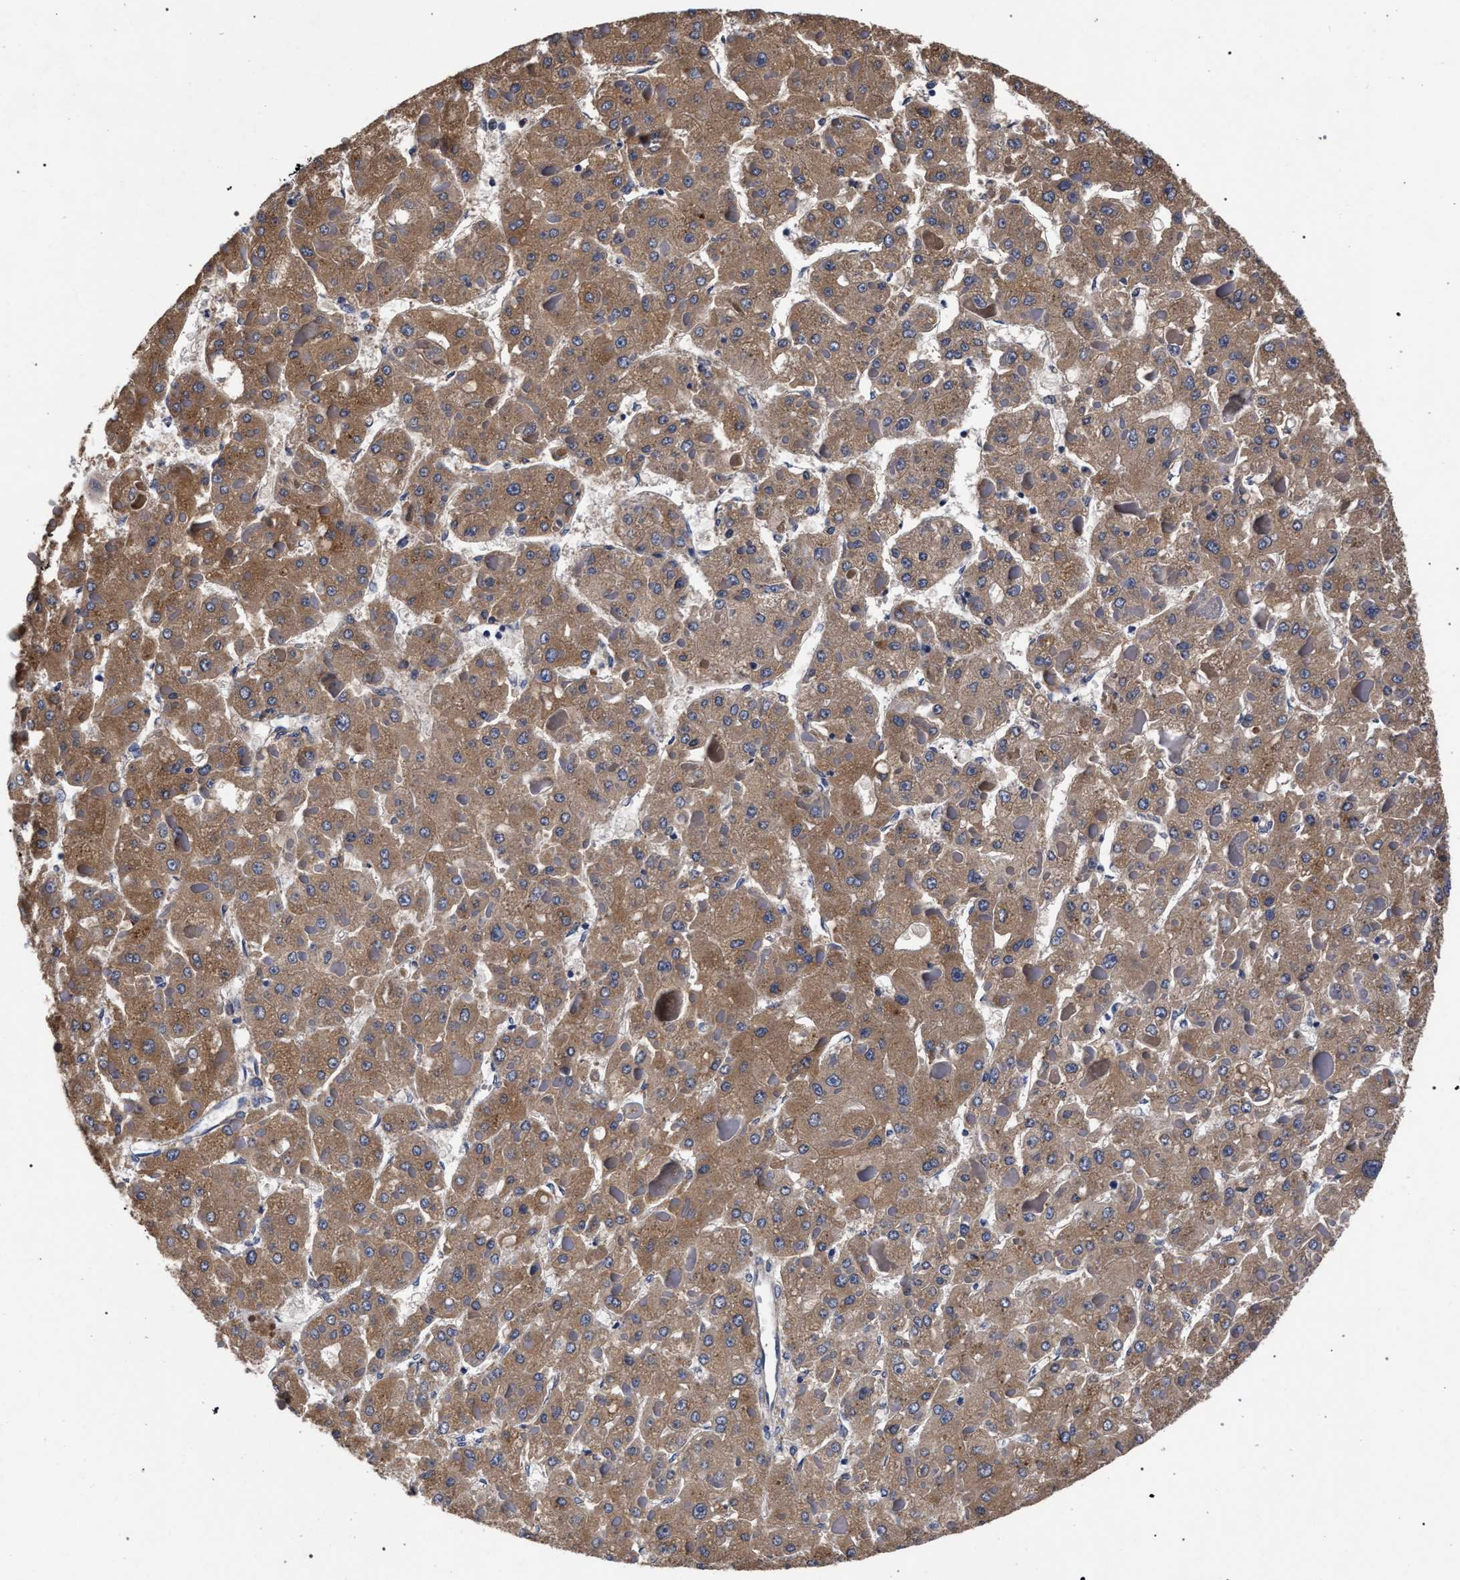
{"staining": {"intensity": "moderate", "quantity": ">75%", "location": "cytoplasmic/membranous"}, "tissue": "liver cancer", "cell_type": "Tumor cells", "image_type": "cancer", "snomed": [{"axis": "morphology", "description": "Carcinoma, Hepatocellular, NOS"}, {"axis": "topography", "description": "Liver"}], "caption": "Immunohistochemistry (IHC) of human hepatocellular carcinoma (liver) exhibits medium levels of moderate cytoplasmic/membranous staining in about >75% of tumor cells.", "gene": "CFAP95", "patient": {"sex": "female", "age": 73}}